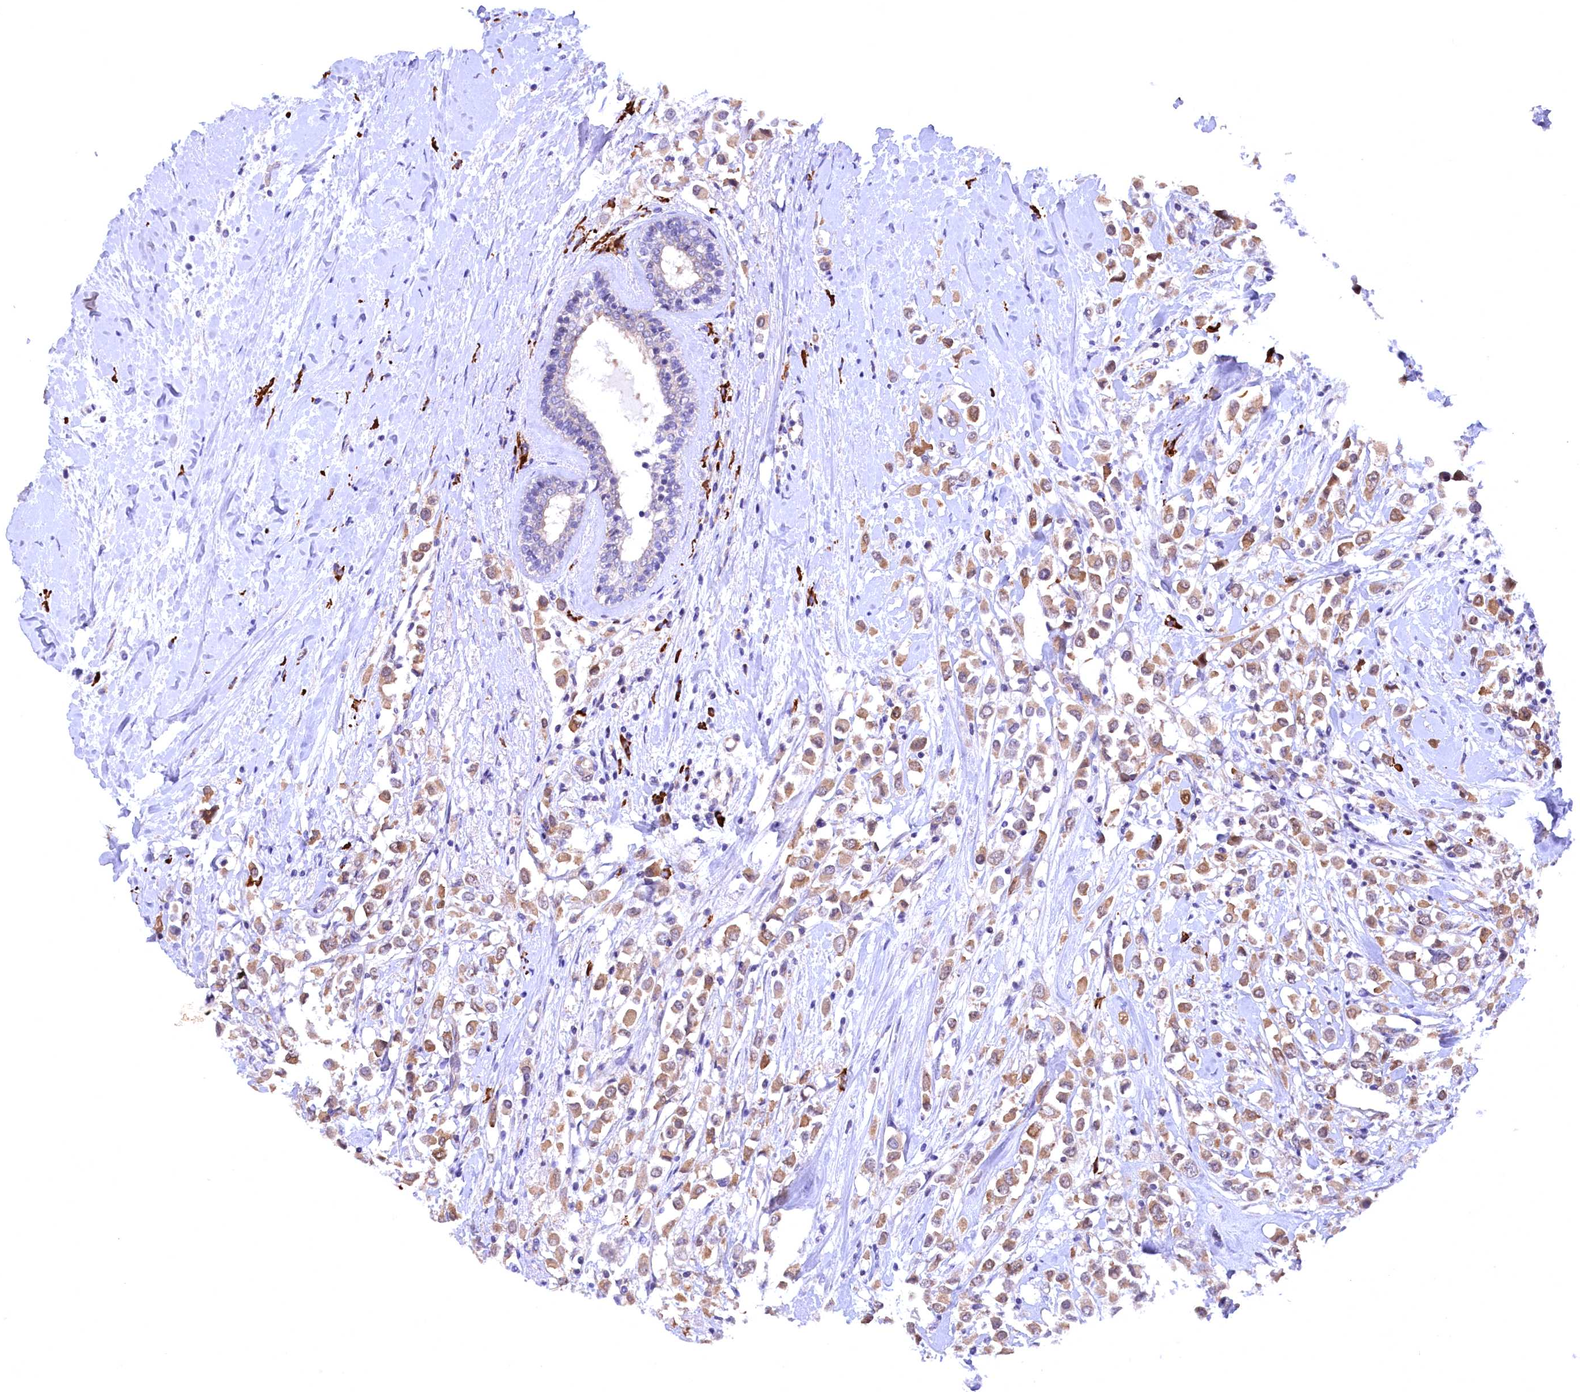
{"staining": {"intensity": "moderate", "quantity": ">75%", "location": "cytoplasmic/membranous"}, "tissue": "breast cancer", "cell_type": "Tumor cells", "image_type": "cancer", "snomed": [{"axis": "morphology", "description": "Duct carcinoma"}, {"axis": "topography", "description": "Breast"}], "caption": "This histopathology image exhibits intraductal carcinoma (breast) stained with immunohistochemistry to label a protein in brown. The cytoplasmic/membranous of tumor cells show moderate positivity for the protein. Nuclei are counter-stained blue.", "gene": "JPT2", "patient": {"sex": "female", "age": 87}}